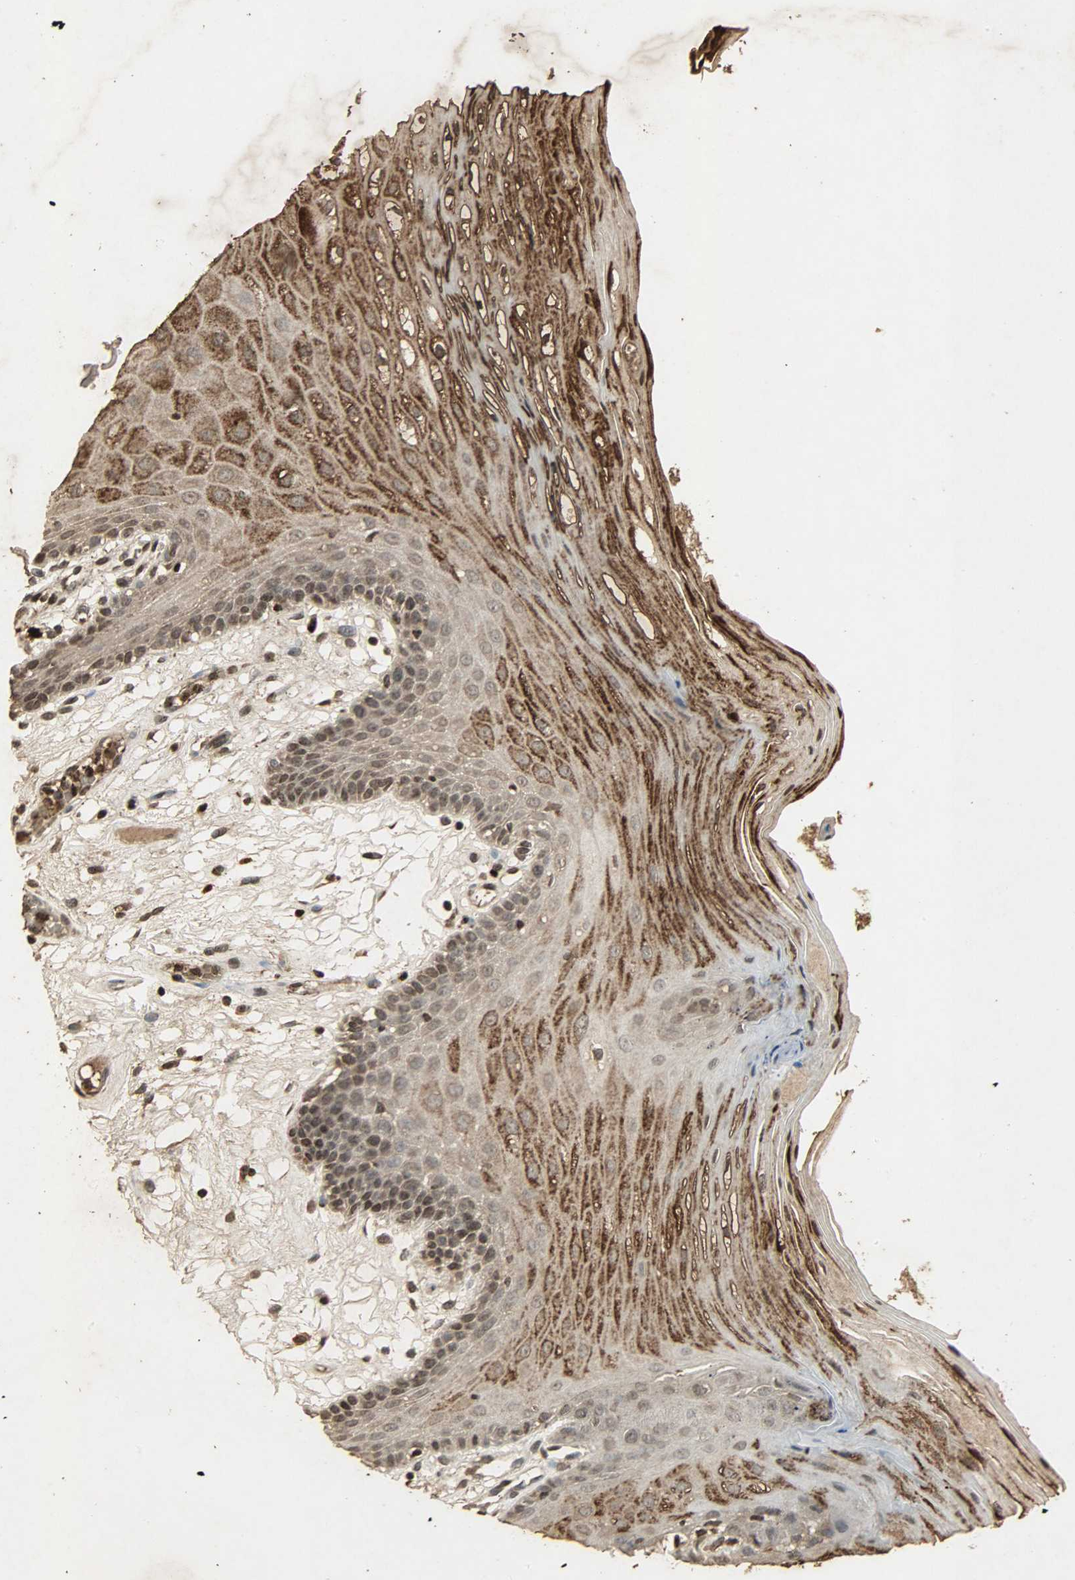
{"staining": {"intensity": "strong", "quantity": ">75%", "location": "cytoplasmic/membranous,nuclear"}, "tissue": "oral mucosa", "cell_type": "Squamous epithelial cells", "image_type": "normal", "snomed": [{"axis": "morphology", "description": "Normal tissue, NOS"}, {"axis": "morphology", "description": "Squamous cell carcinoma, NOS"}, {"axis": "topography", "description": "Skeletal muscle"}, {"axis": "topography", "description": "Oral tissue"}, {"axis": "topography", "description": "Head-Neck"}], "caption": "IHC (DAB) staining of normal human oral mucosa demonstrates strong cytoplasmic/membranous,nuclear protein positivity in approximately >75% of squamous epithelial cells.", "gene": "PPP3R1", "patient": {"sex": "male", "age": 71}}